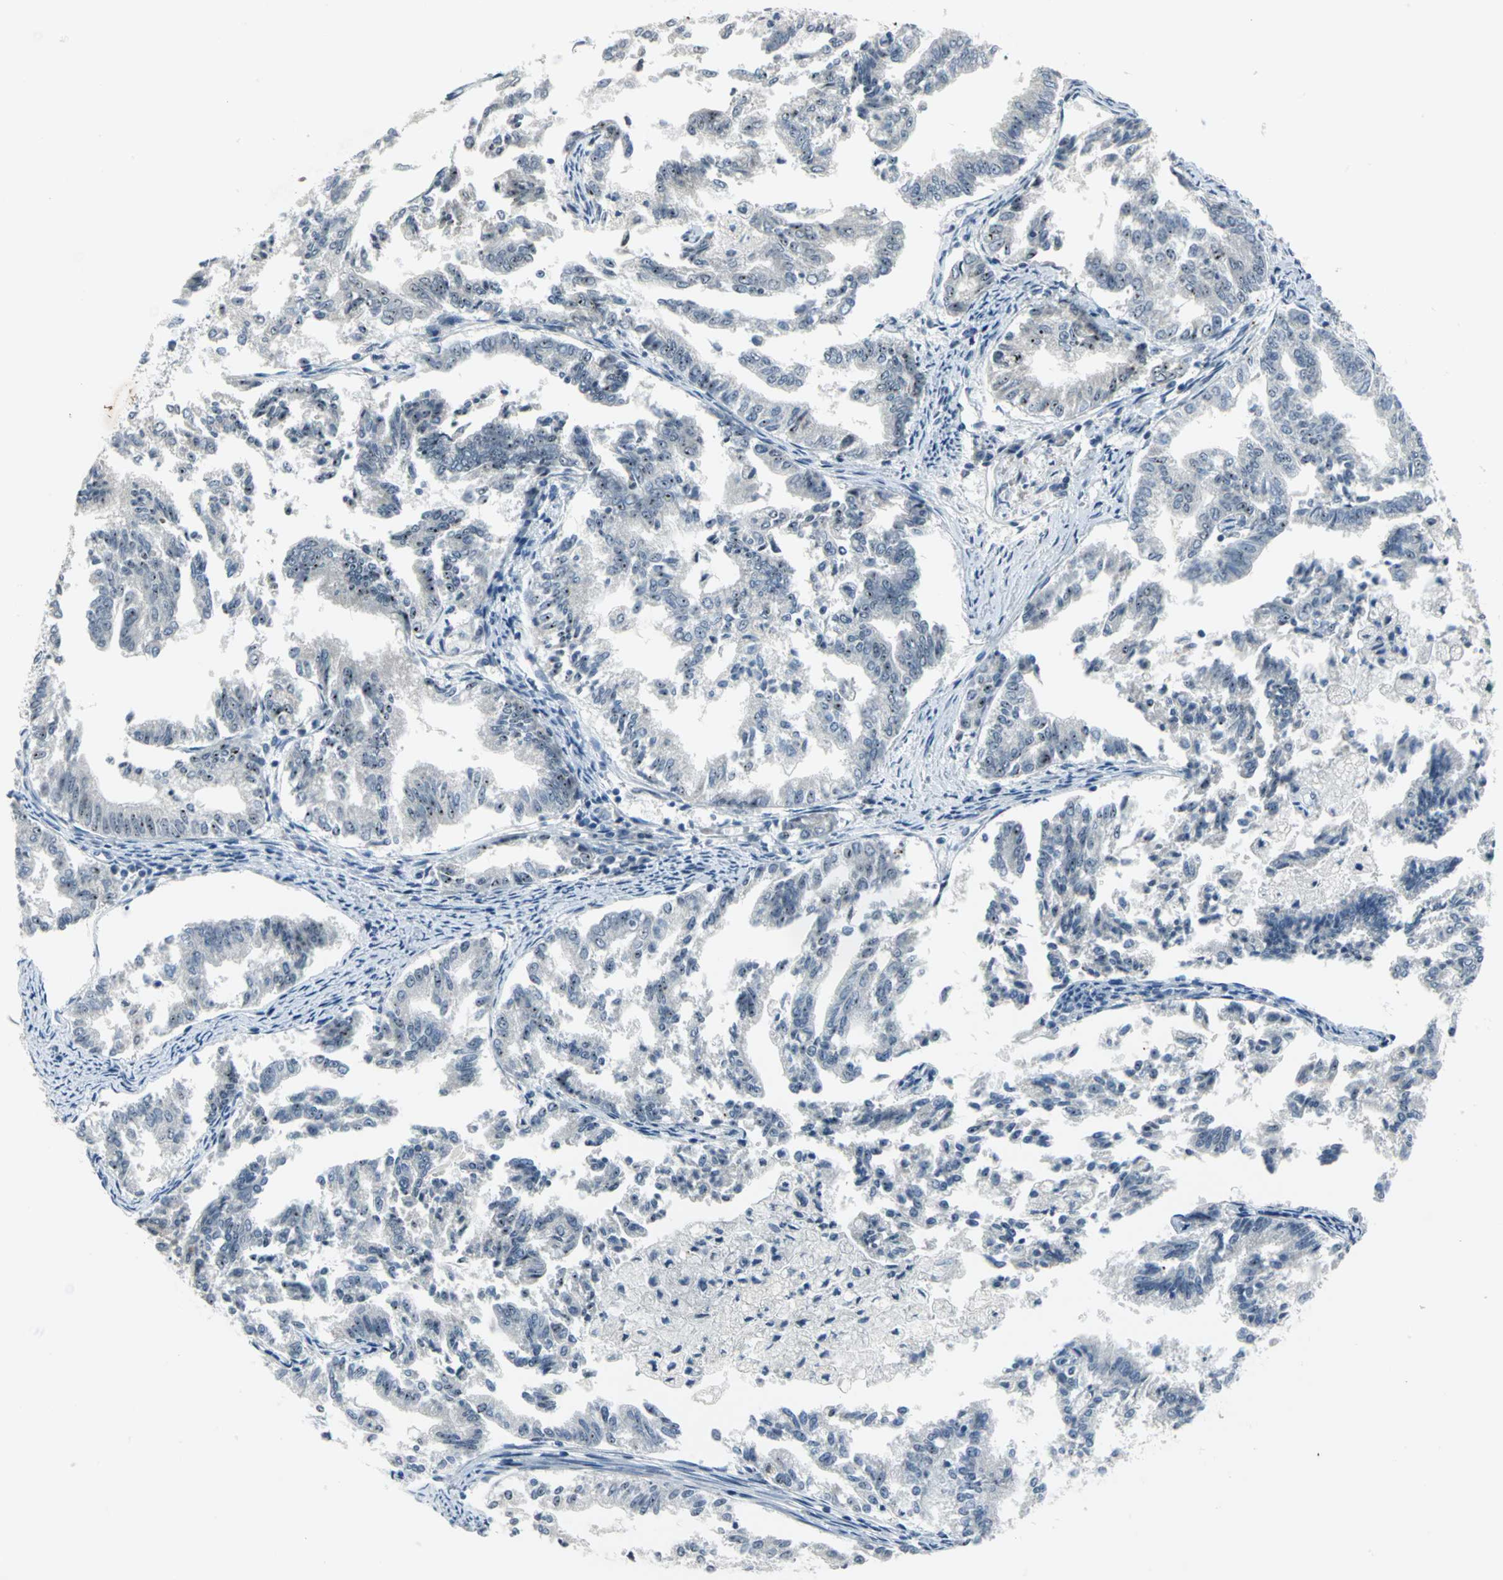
{"staining": {"intensity": "moderate", "quantity": "25%-75%", "location": "nuclear"}, "tissue": "endometrial cancer", "cell_type": "Tumor cells", "image_type": "cancer", "snomed": [{"axis": "morphology", "description": "Adenocarcinoma, NOS"}, {"axis": "topography", "description": "Endometrium"}], "caption": "Moderate nuclear expression for a protein is present in approximately 25%-75% of tumor cells of endometrial cancer (adenocarcinoma) using immunohistochemistry (IHC).", "gene": "MYBBP1A", "patient": {"sex": "female", "age": 79}}